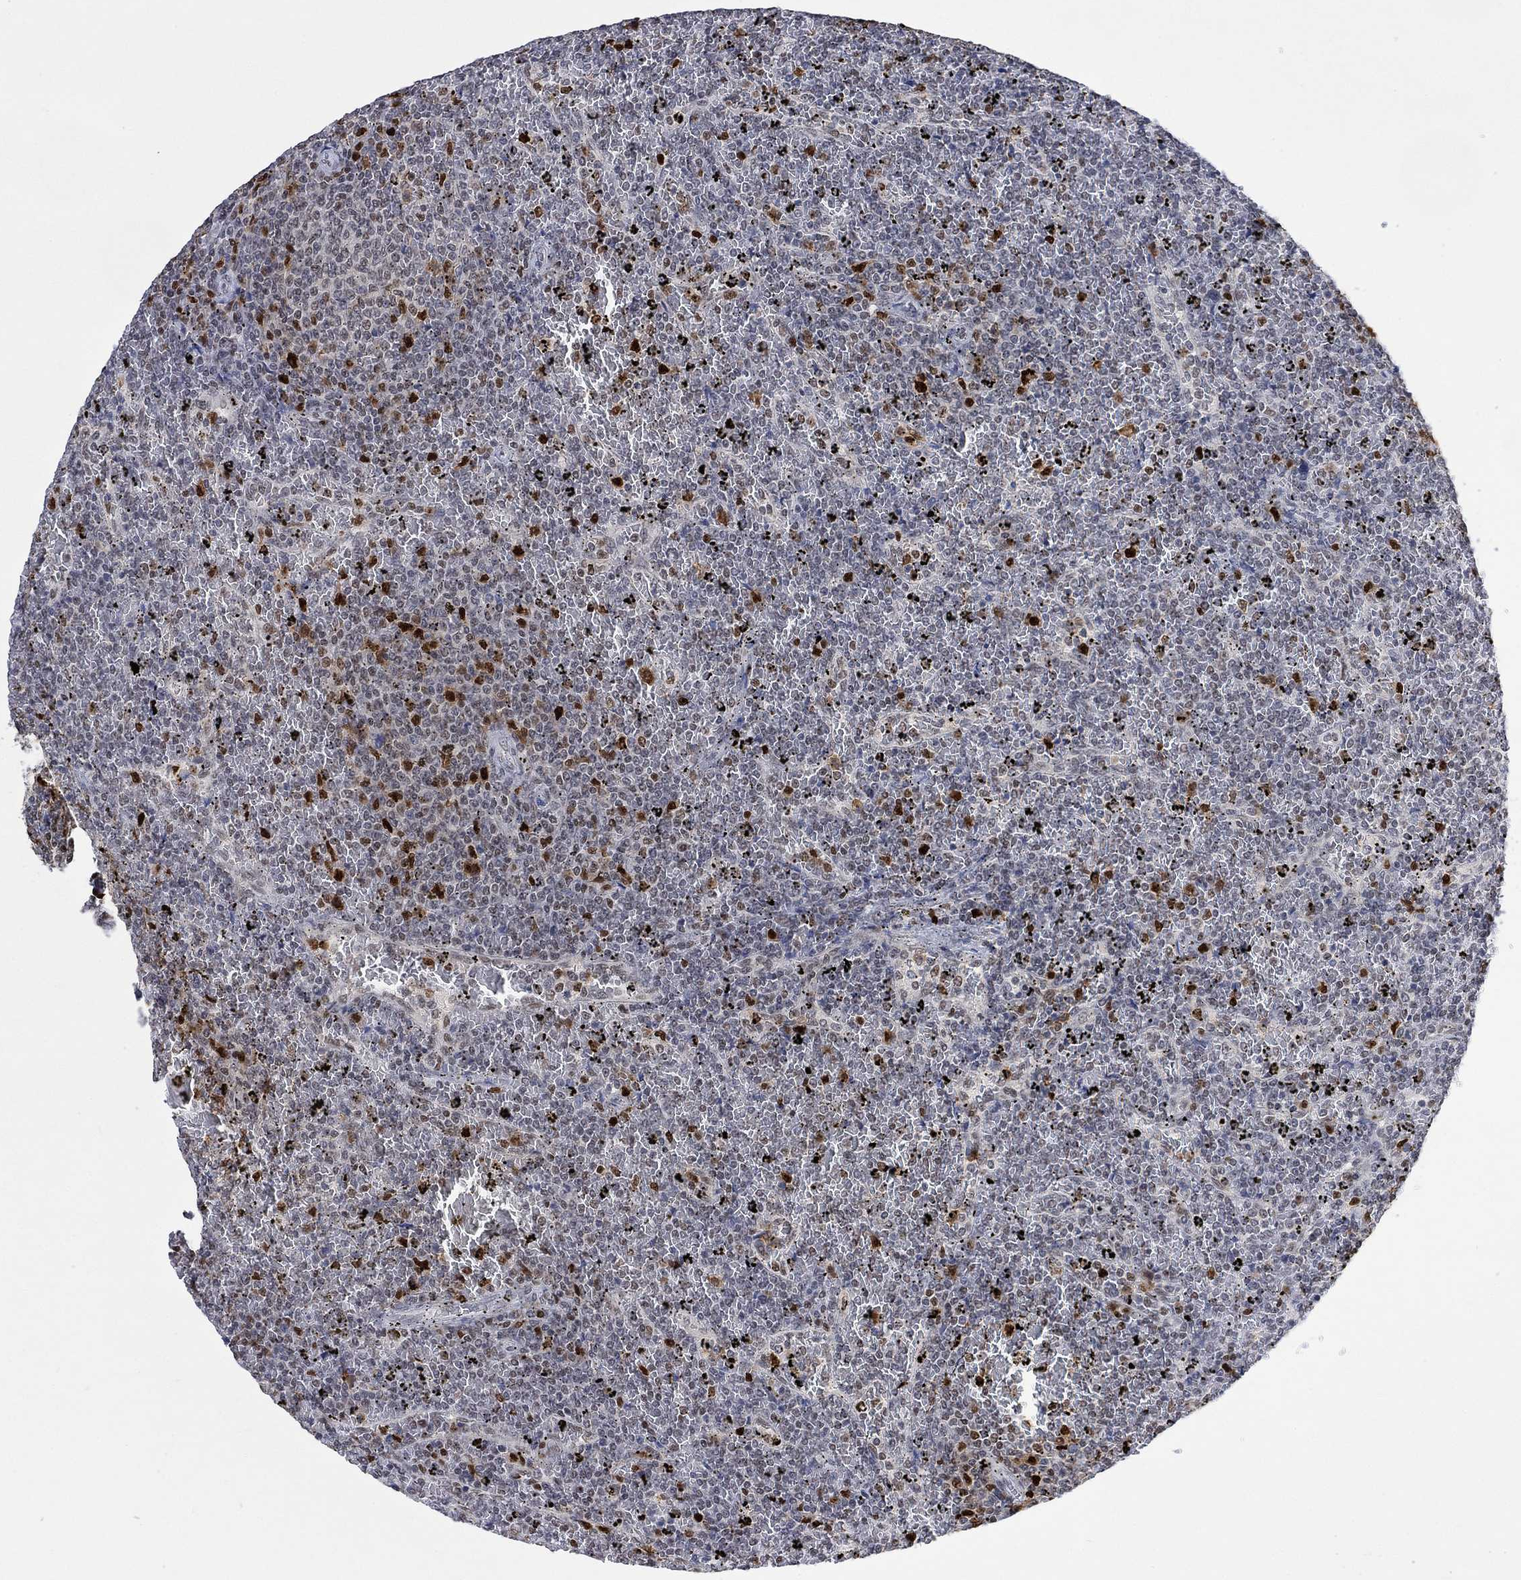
{"staining": {"intensity": "strong", "quantity": "<25%", "location": "nuclear"}, "tissue": "lymphoma", "cell_type": "Tumor cells", "image_type": "cancer", "snomed": [{"axis": "morphology", "description": "Malignant lymphoma, non-Hodgkin's type, Low grade"}, {"axis": "topography", "description": "Spleen"}], "caption": "Strong nuclear protein staining is appreciated in approximately <25% of tumor cells in lymphoma.", "gene": "RAD54L2", "patient": {"sex": "female", "age": 77}}